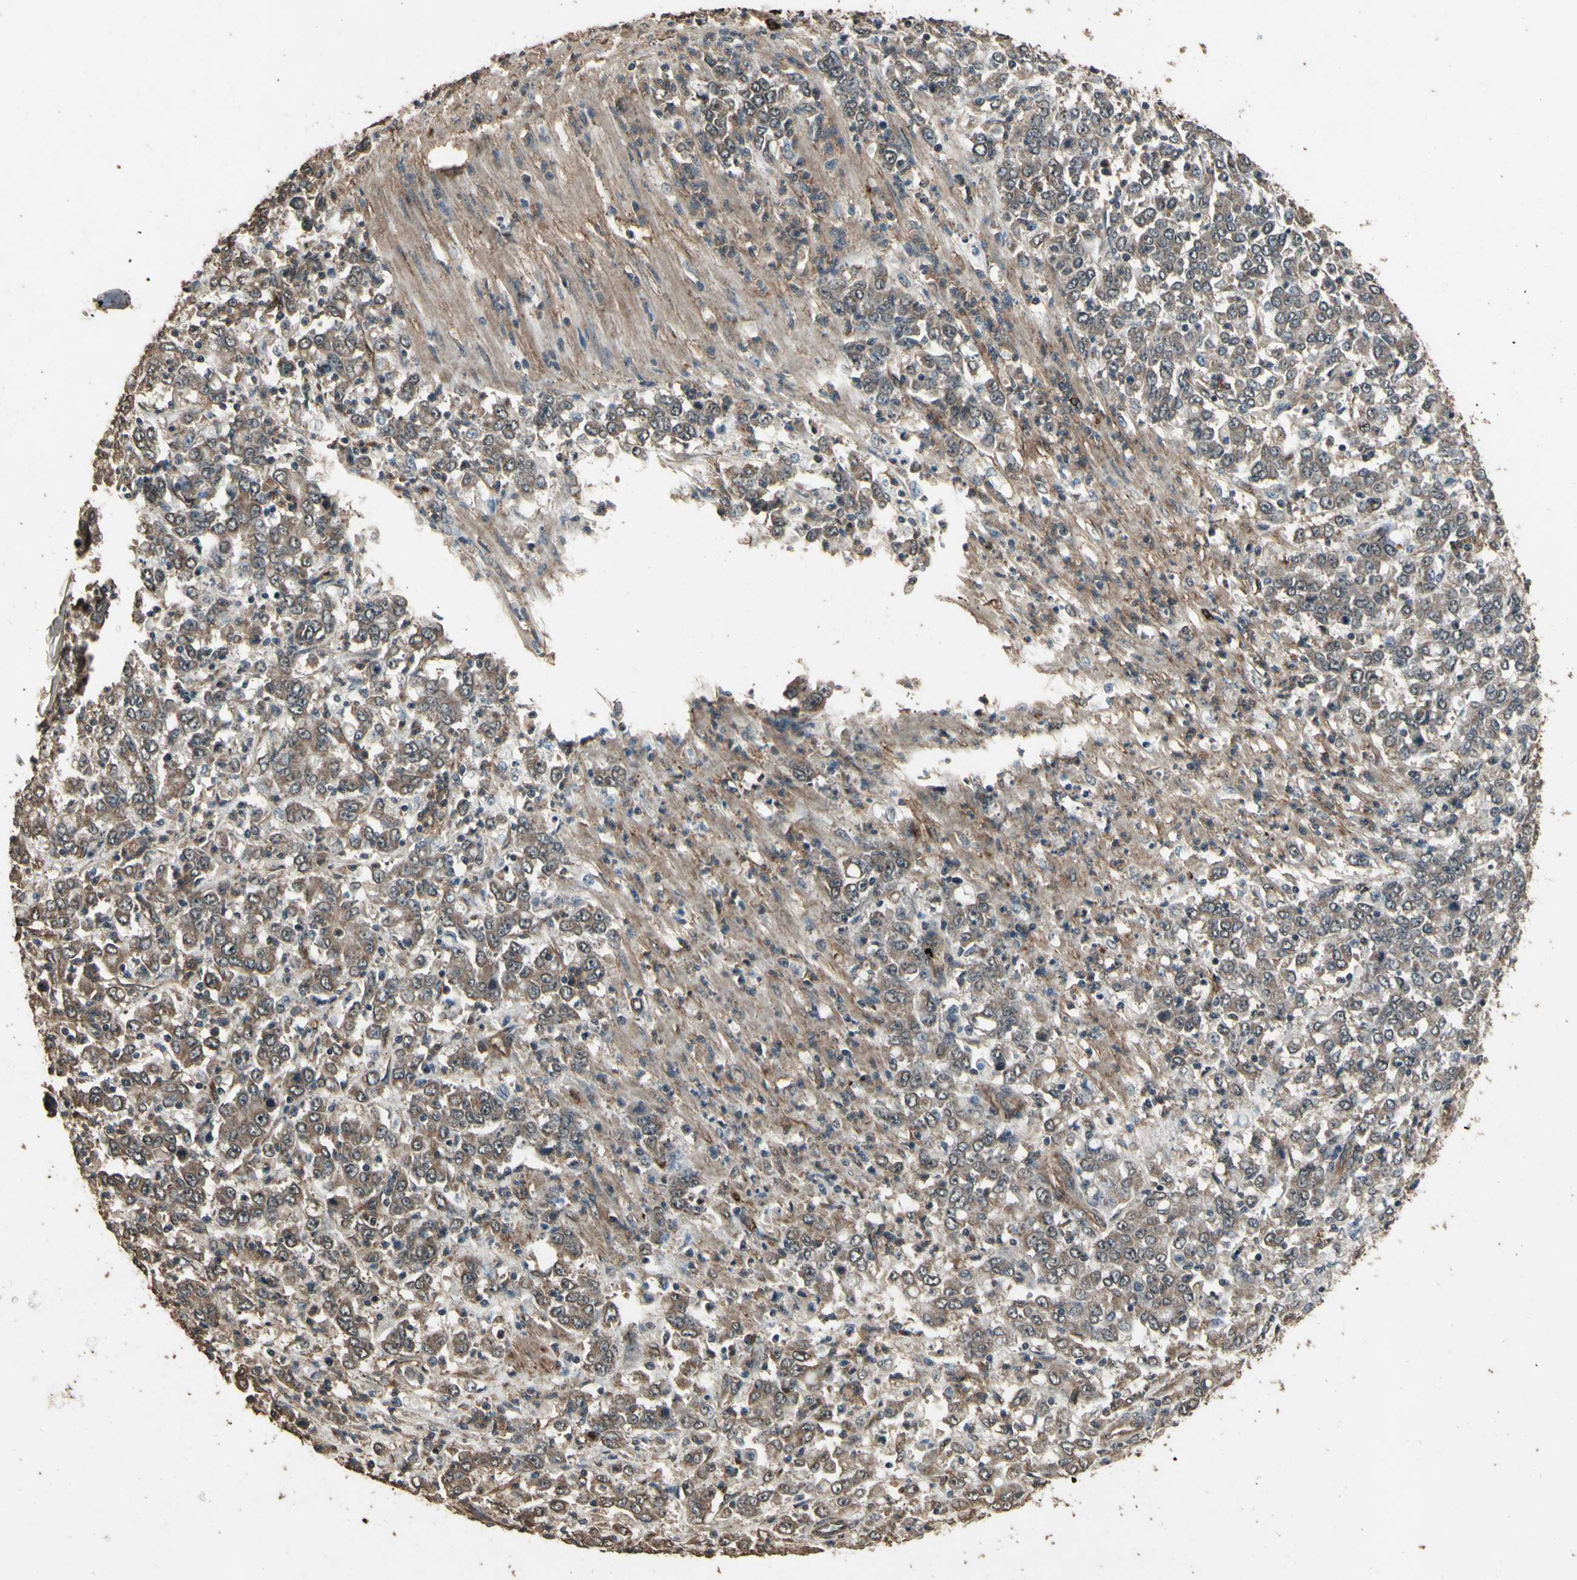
{"staining": {"intensity": "moderate", "quantity": ">75%", "location": "cytoplasmic/membranous"}, "tissue": "stomach cancer", "cell_type": "Tumor cells", "image_type": "cancer", "snomed": [{"axis": "morphology", "description": "Adenocarcinoma, NOS"}, {"axis": "topography", "description": "Stomach, lower"}], "caption": "Immunohistochemical staining of human stomach adenocarcinoma displays moderate cytoplasmic/membranous protein positivity in about >75% of tumor cells.", "gene": "TSPO", "patient": {"sex": "female", "age": 71}}